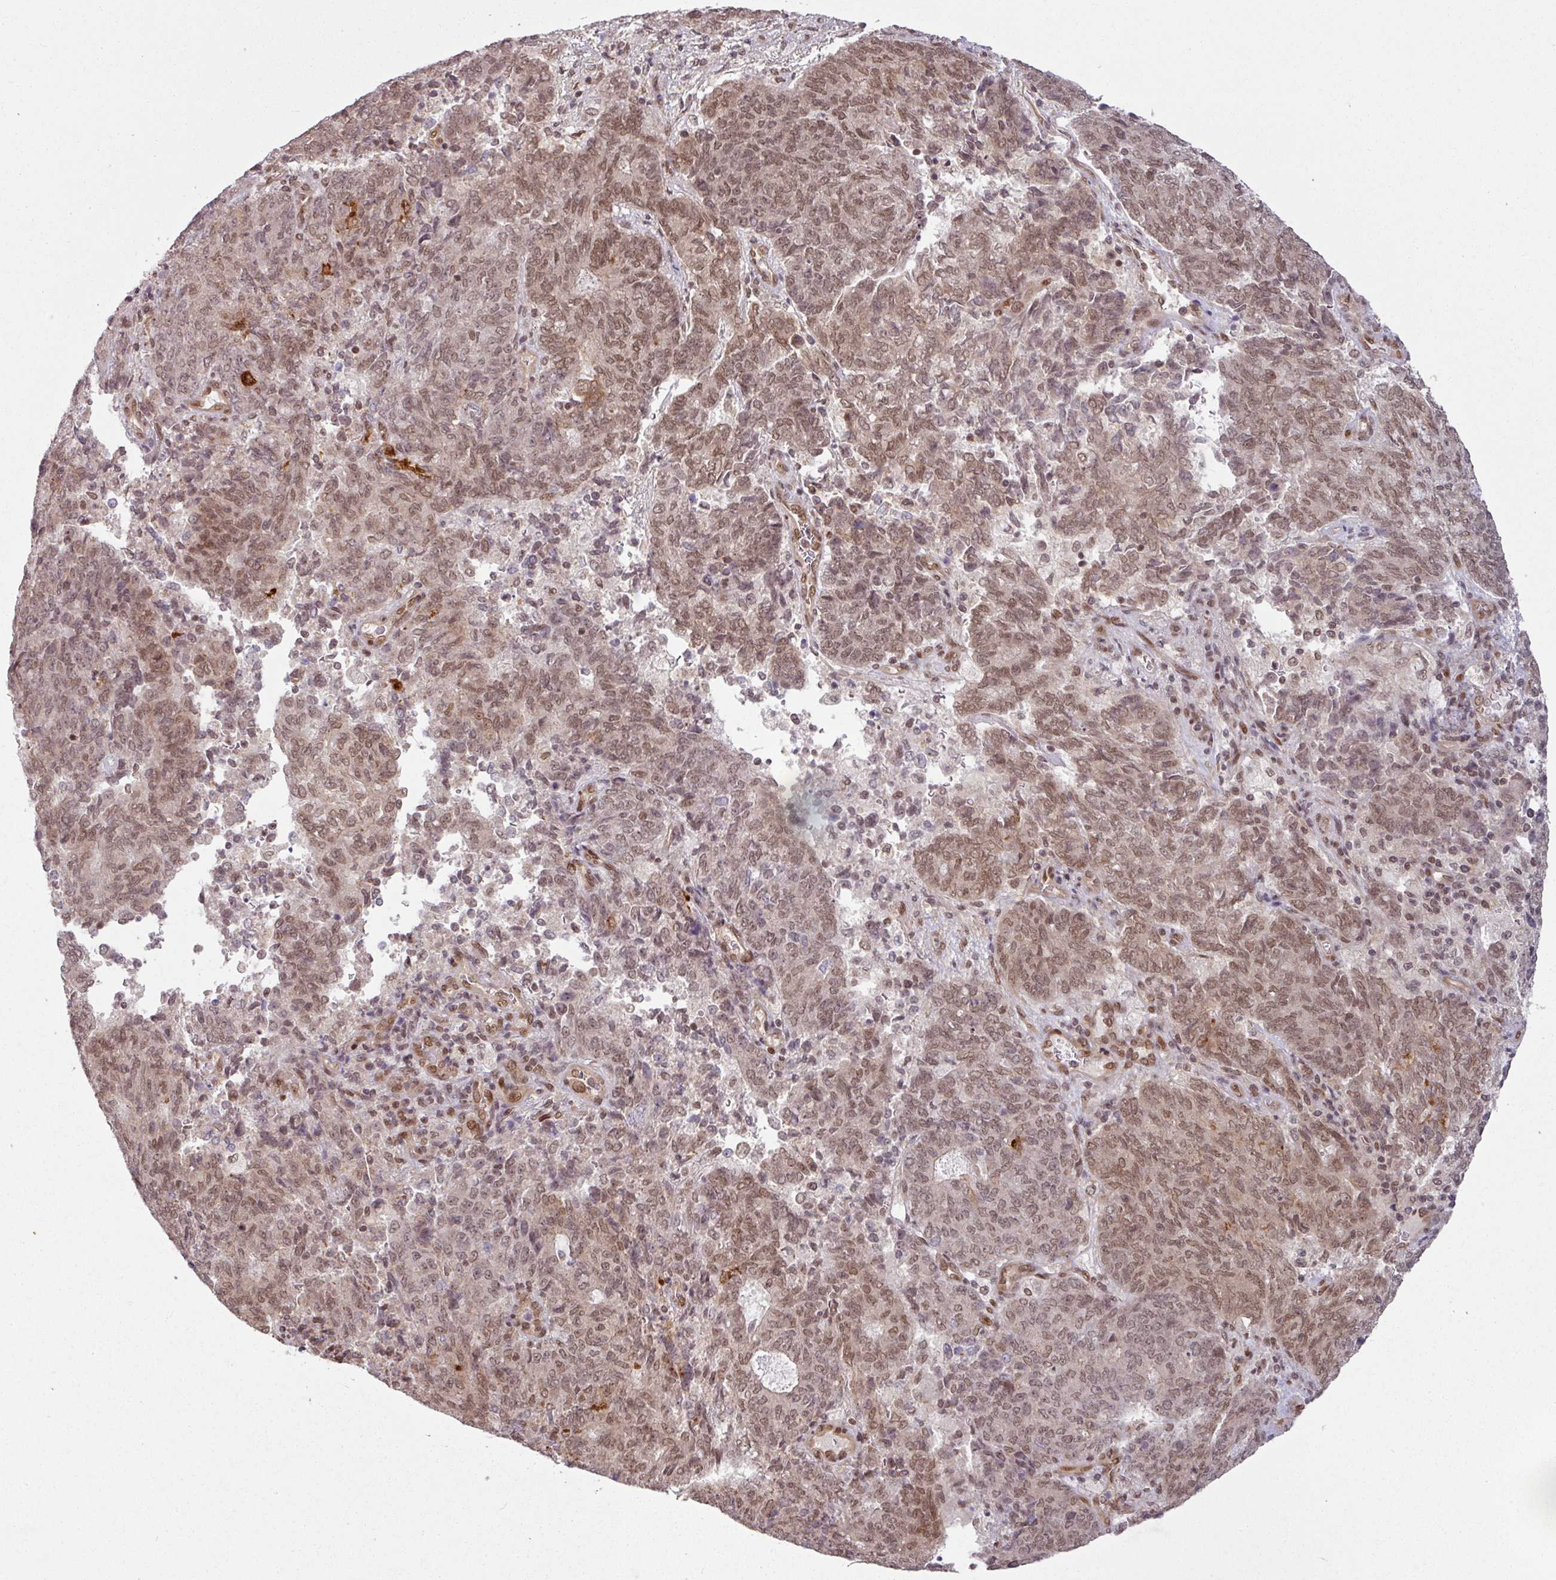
{"staining": {"intensity": "moderate", "quantity": ">75%", "location": "nuclear"}, "tissue": "endometrial cancer", "cell_type": "Tumor cells", "image_type": "cancer", "snomed": [{"axis": "morphology", "description": "Adenocarcinoma, NOS"}, {"axis": "topography", "description": "Endometrium"}], "caption": "Immunohistochemical staining of endometrial adenocarcinoma displays medium levels of moderate nuclear staining in about >75% of tumor cells. (DAB (3,3'-diaminobenzidine) IHC, brown staining for protein, blue staining for nuclei).", "gene": "SIK3", "patient": {"sex": "female", "age": 80}}